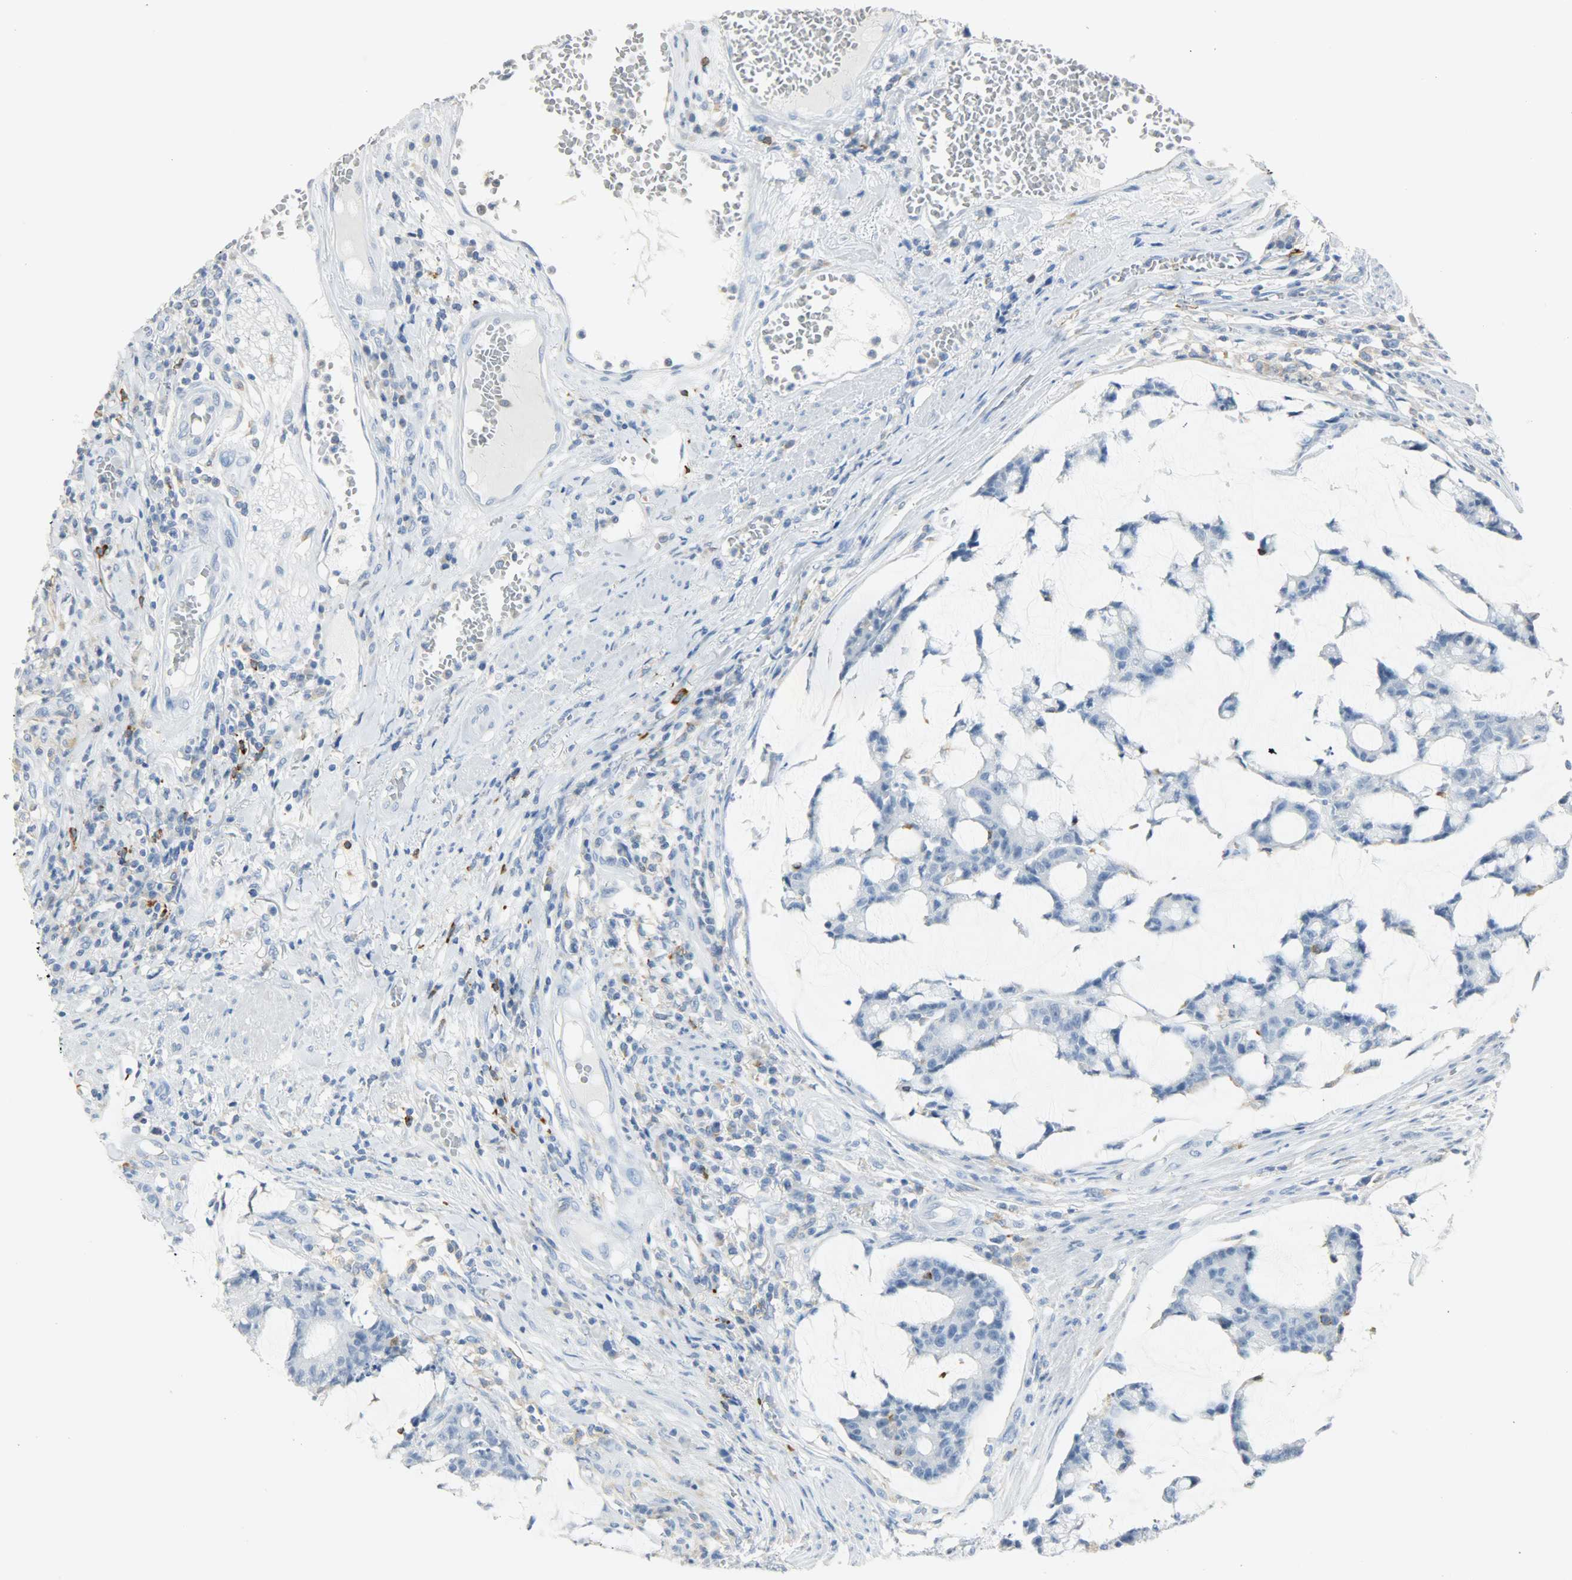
{"staining": {"intensity": "negative", "quantity": "none", "location": "none"}, "tissue": "colorectal cancer", "cell_type": "Tumor cells", "image_type": "cancer", "snomed": [{"axis": "morphology", "description": "Adenocarcinoma, NOS"}, {"axis": "topography", "description": "Colon"}], "caption": "Tumor cells show no significant protein positivity in colorectal adenocarcinoma. (DAB (3,3'-diaminobenzidine) IHC visualized using brightfield microscopy, high magnification).", "gene": "PTPN6", "patient": {"sex": "female", "age": 84}}